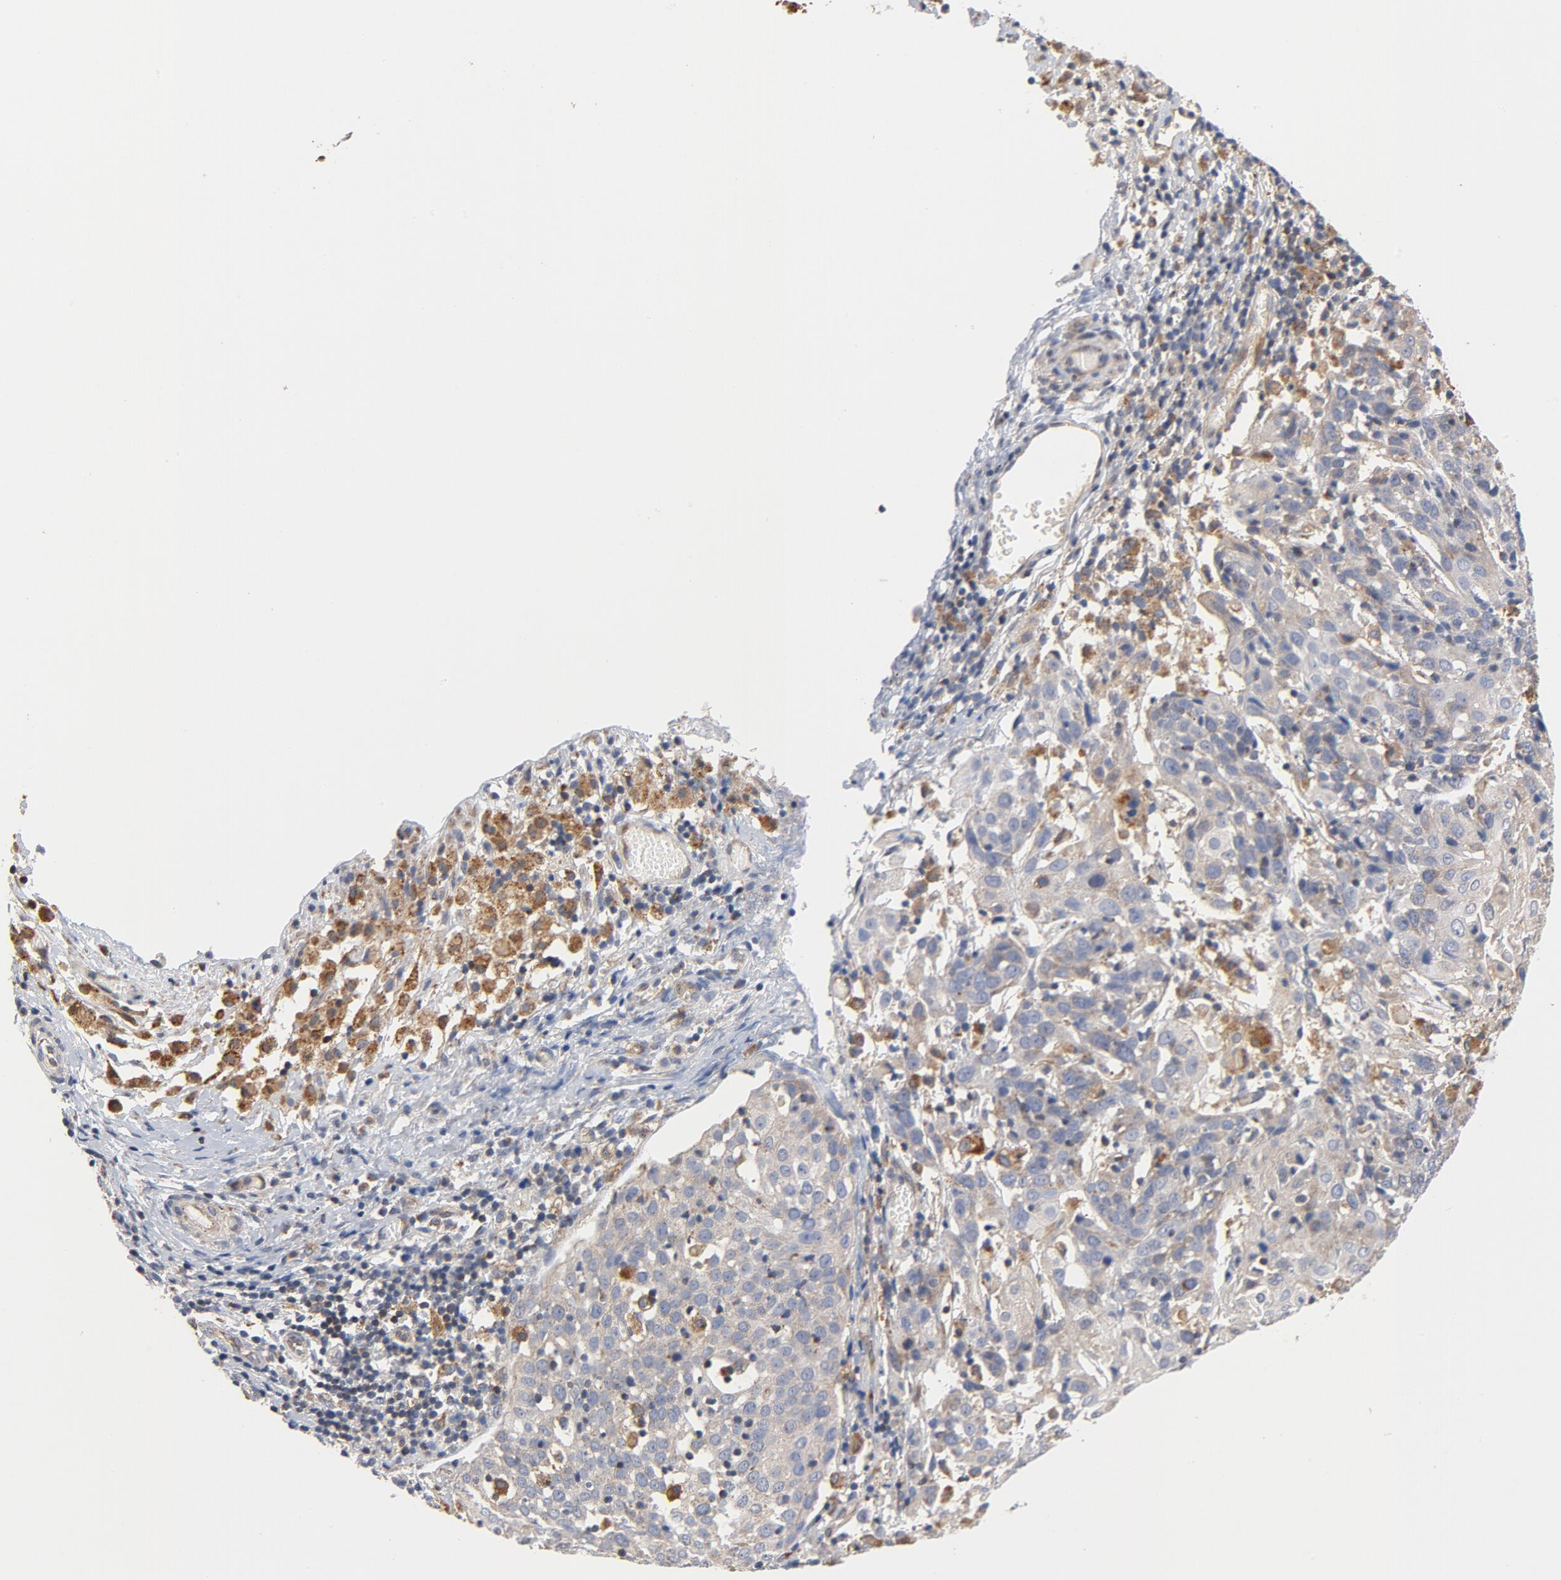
{"staining": {"intensity": "weak", "quantity": ">75%", "location": "cytoplasmic/membranous"}, "tissue": "cervical cancer", "cell_type": "Tumor cells", "image_type": "cancer", "snomed": [{"axis": "morphology", "description": "Normal tissue, NOS"}, {"axis": "morphology", "description": "Squamous cell carcinoma, NOS"}, {"axis": "topography", "description": "Cervix"}], "caption": "High-power microscopy captured an immunohistochemistry (IHC) histopathology image of cervical squamous cell carcinoma, revealing weak cytoplasmic/membranous expression in approximately >75% of tumor cells. (IHC, brightfield microscopy, high magnification).", "gene": "RAPGEF4", "patient": {"sex": "female", "age": 67}}